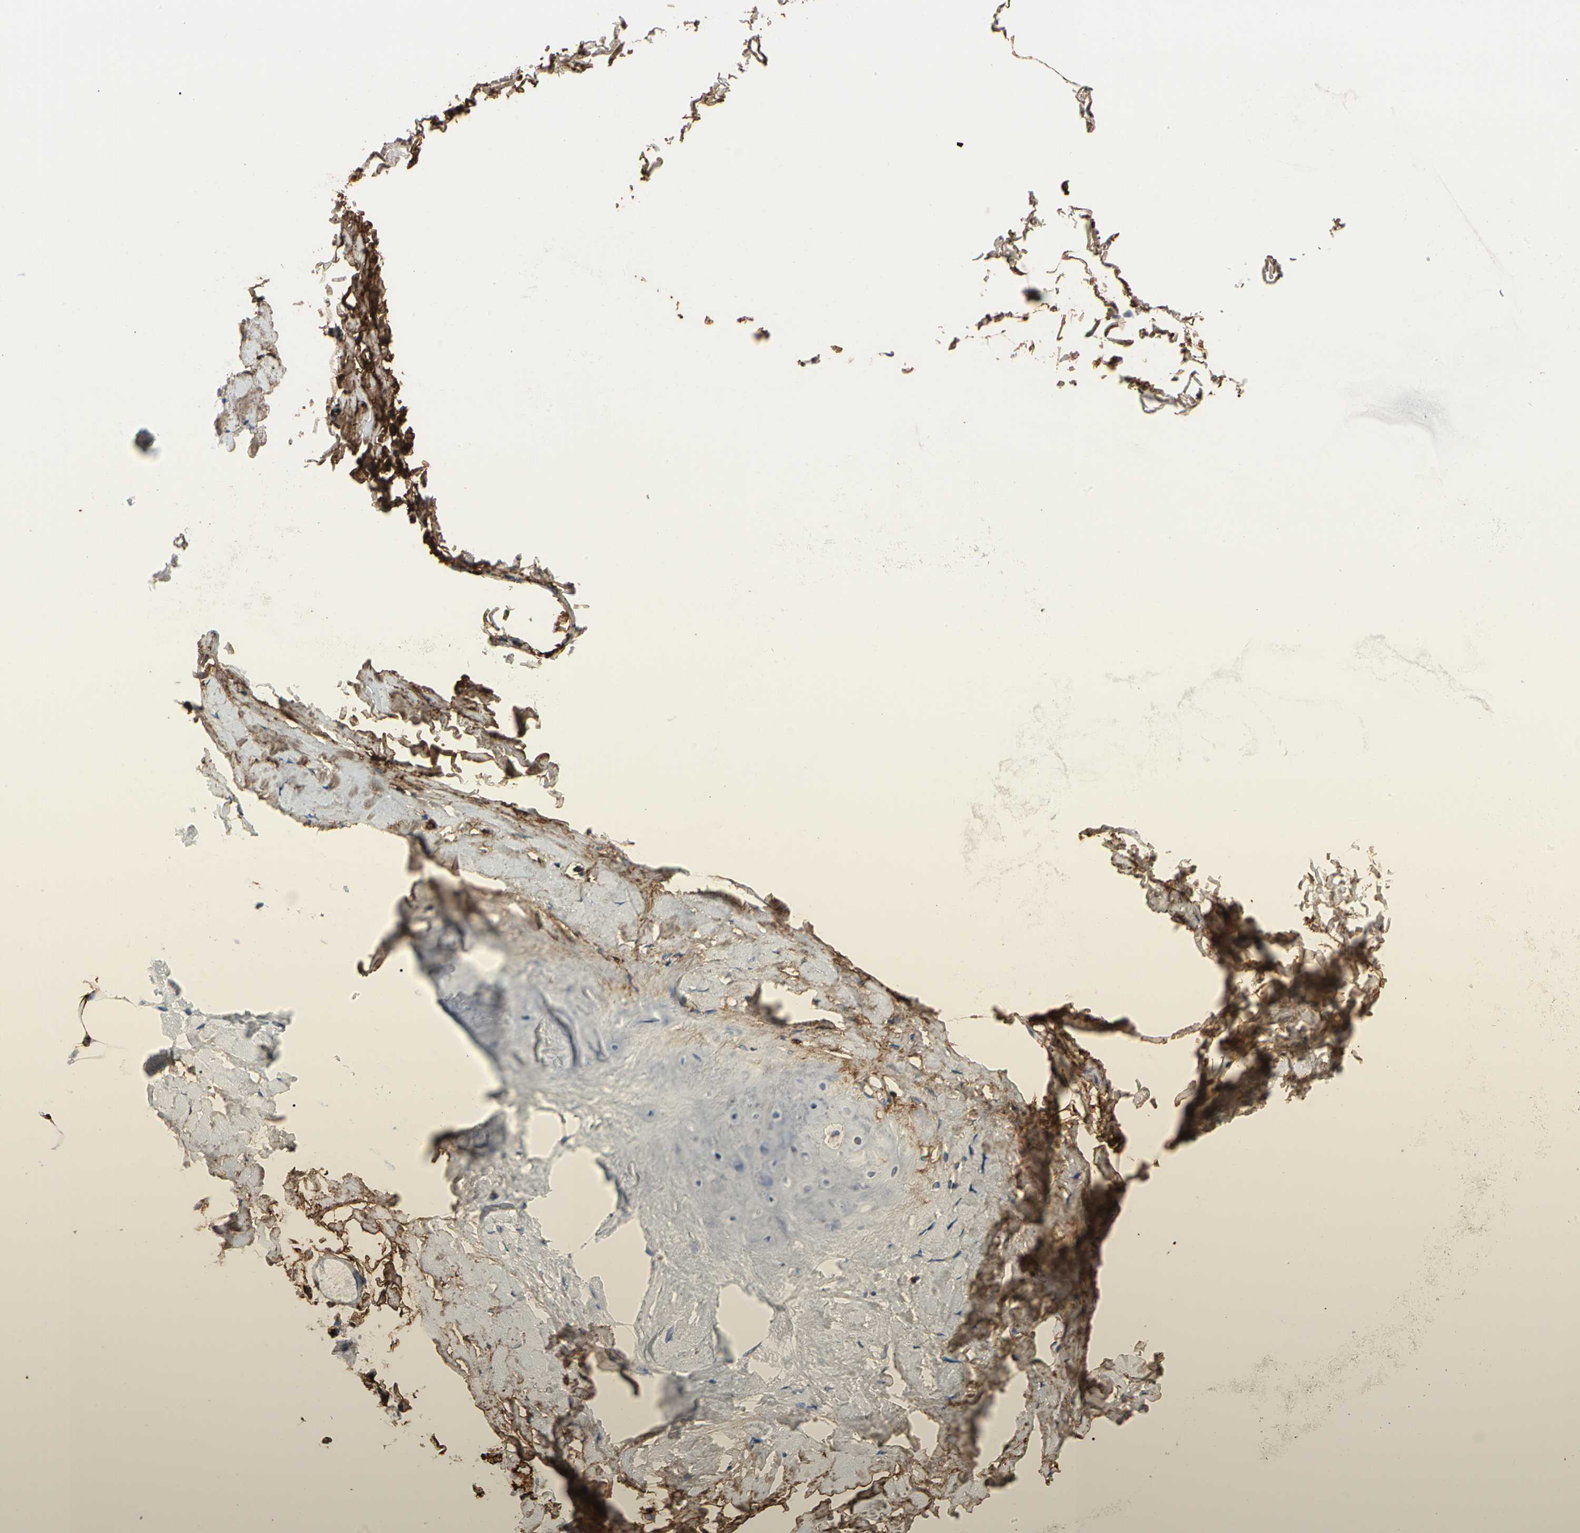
{"staining": {"intensity": "moderate", "quantity": ">75%", "location": "cytoplasmic/membranous"}, "tissue": "adipose tissue", "cell_type": "Adipocytes", "image_type": "normal", "snomed": [{"axis": "morphology", "description": "Normal tissue, NOS"}, {"axis": "topography", "description": "Cartilage tissue"}, {"axis": "topography", "description": "Bronchus"}], "caption": "Brown immunohistochemical staining in benign adipose tissue exhibits moderate cytoplasmic/membranous expression in approximately >75% of adipocytes.", "gene": "FGB", "patient": {"sex": "female", "age": 73}}